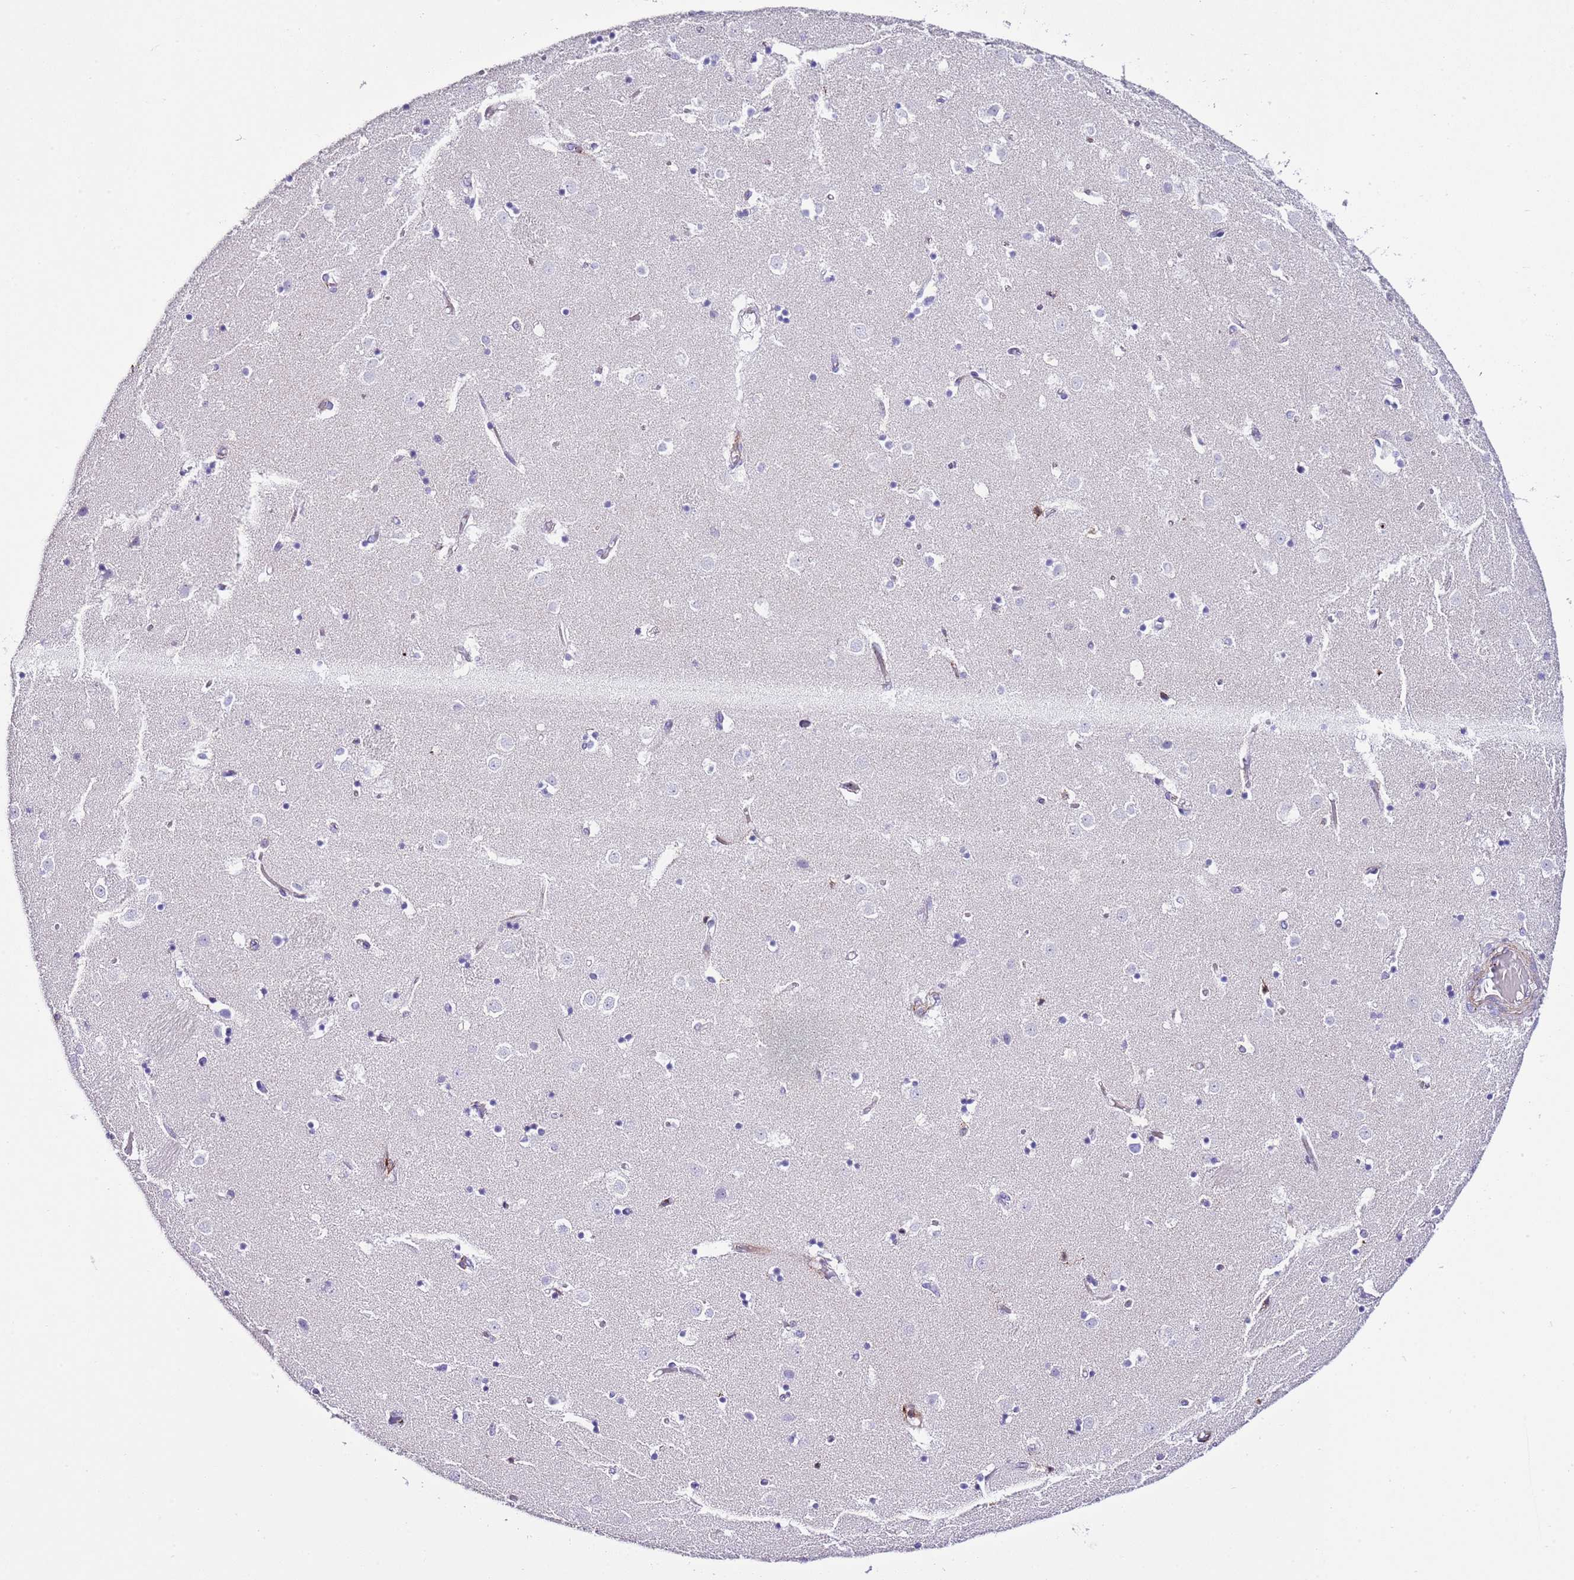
{"staining": {"intensity": "negative", "quantity": "none", "location": "none"}, "tissue": "caudate", "cell_type": "Glial cells", "image_type": "normal", "snomed": [{"axis": "morphology", "description": "Normal tissue, NOS"}, {"axis": "topography", "description": "Lateral ventricle wall"}], "caption": "Immunohistochemistry histopathology image of unremarkable caudate stained for a protein (brown), which displays no expression in glial cells.", "gene": "ALDH3A1", "patient": {"sex": "female", "age": 52}}